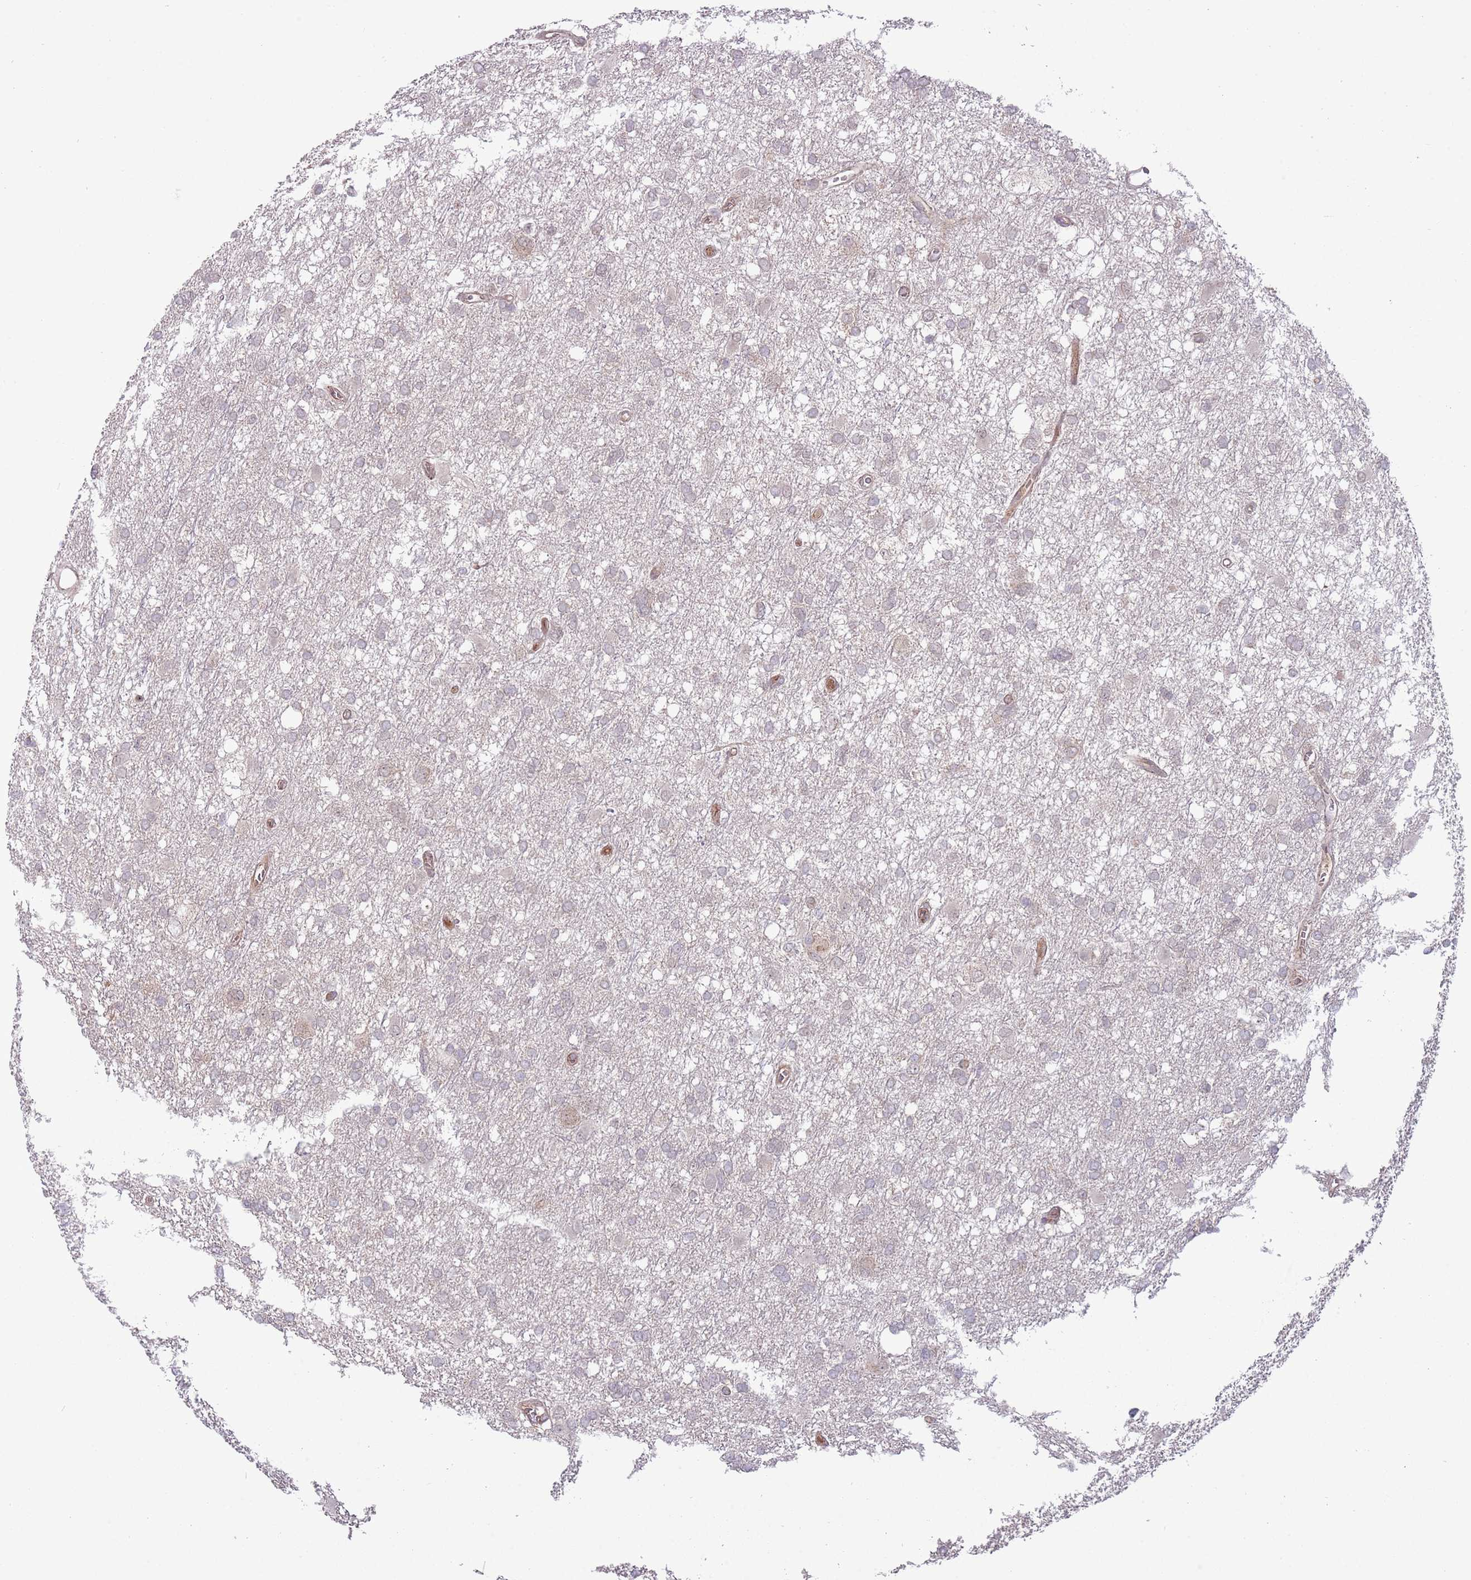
{"staining": {"intensity": "weak", "quantity": "25%-75%", "location": "cytoplasmic/membranous"}, "tissue": "glioma", "cell_type": "Tumor cells", "image_type": "cancer", "snomed": [{"axis": "morphology", "description": "Glioma, malignant, High grade"}, {"axis": "topography", "description": "Brain"}], "caption": "This photomicrograph shows IHC staining of human malignant high-grade glioma, with low weak cytoplasmic/membranous expression in about 25%-75% of tumor cells.", "gene": "DPP10", "patient": {"sex": "male", "age": 61}}